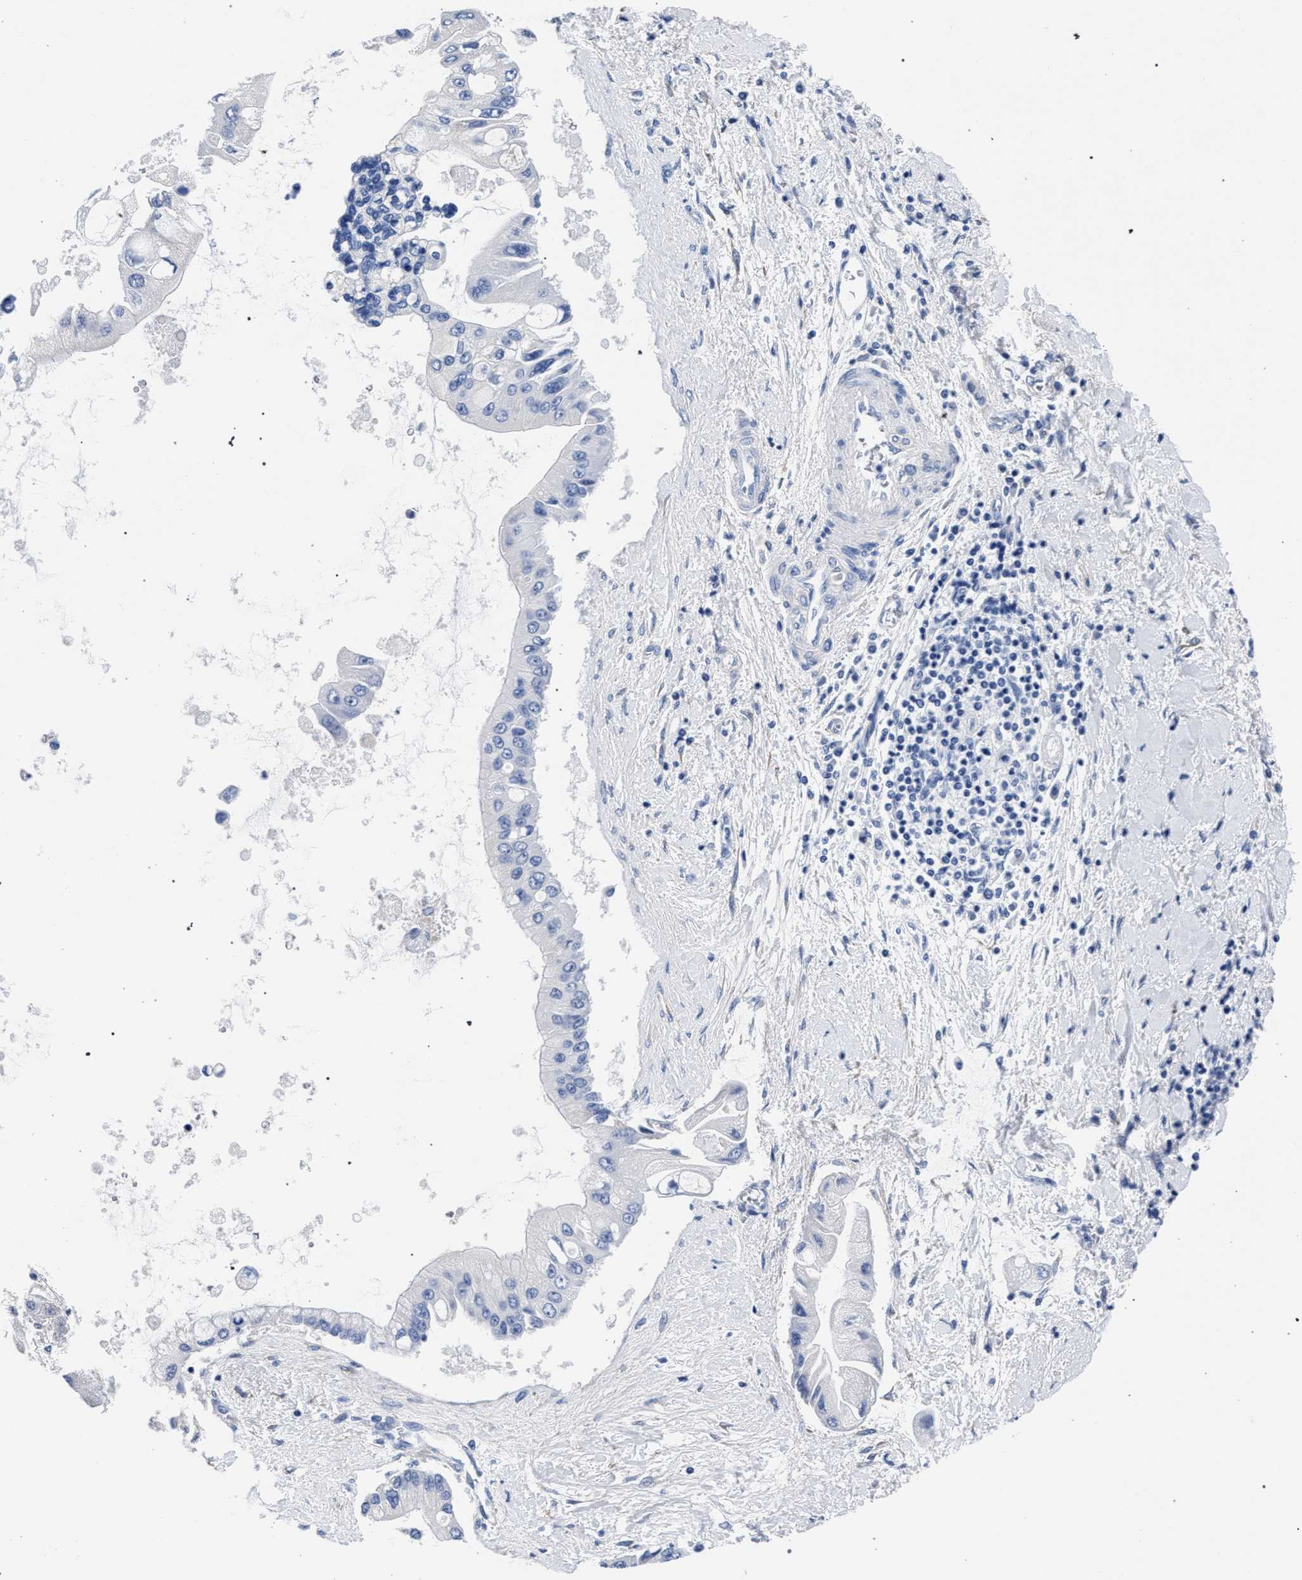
{"staining": {"intensity": "negative", "quantity": "none", "location": "none"}, "tissue": "liver cancer", "cell_type": "Tumor cells", "image_type": "cancer", "snomed": [{"axis": "morphology", "description": "Cholangiocarcinoma"}, {"axis": "topography", "description": "Liver"}], "caption": "This histopathology image is of liver cancer stained with IHC to label a protein in brown with the nuclei are counter-stained blue. There is no positivity in tumor cells. Brightfield microscopy of IHC stained with DAB (brown) and hematoxylin (blue), captured at high magnification.", "gene": "AKAP4", "patient": {"sex": "male", "age": 50}}